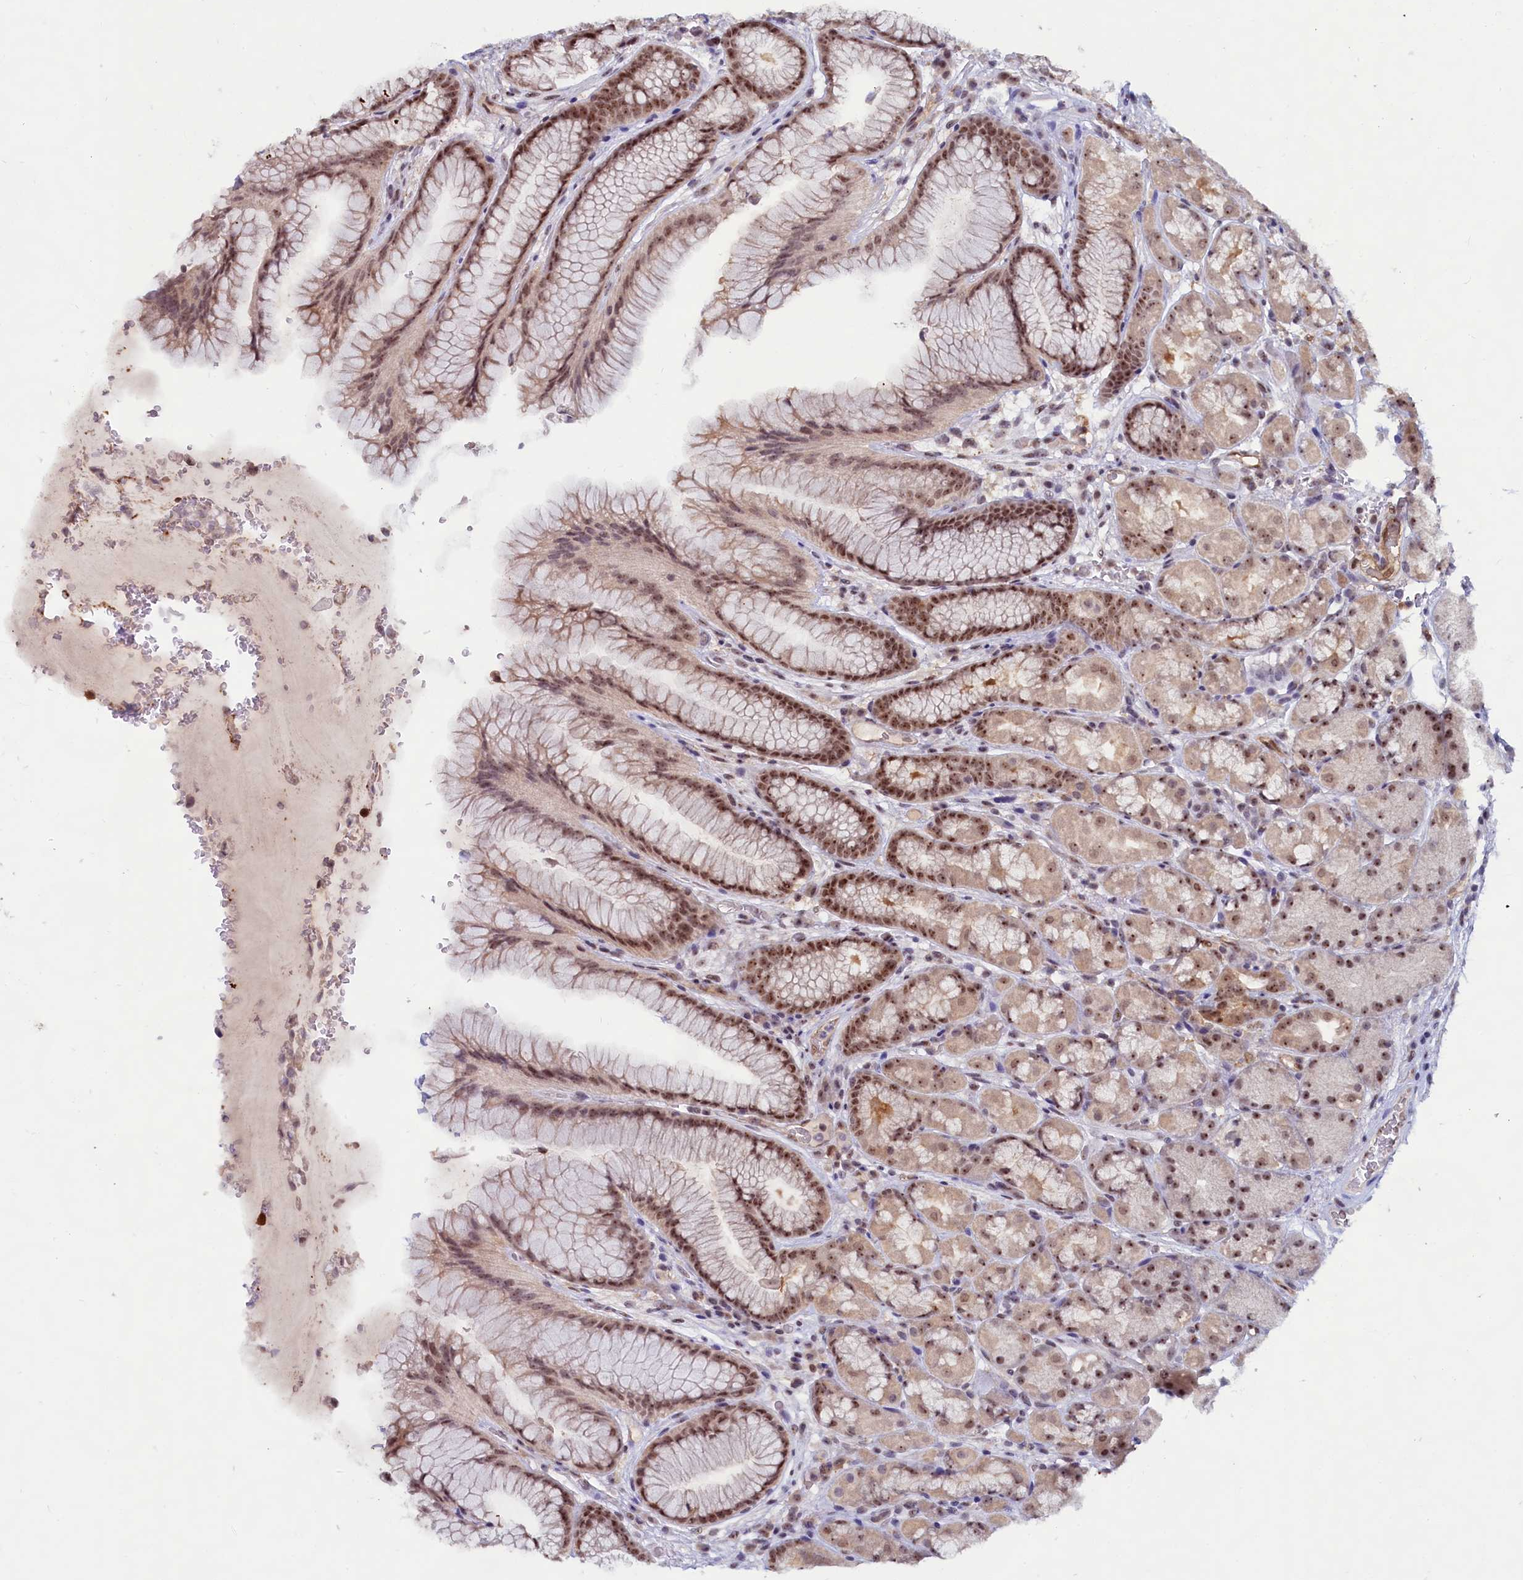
{"staining": {"intensity": "strong", "quantity": ">75%", "location": "cytoplasmic/membranous,nuclear"}, "tissue": "stomach", "cell_type": "Glandular cells", "image_type": "normal", "snomed": [{"axis": "morphology", "description": "Normal tissue, NOS"}, {"axis": "topography", "description": "Stomach"}], "caption": "Unremarkable stomach displays strong cytoplasmic/membranous,nuclear expression in approximately >75% of glandular cells, visualized by immunohistochemistry.", "gene": "C1D", "patient": {"sex": "male", "age": 63}}